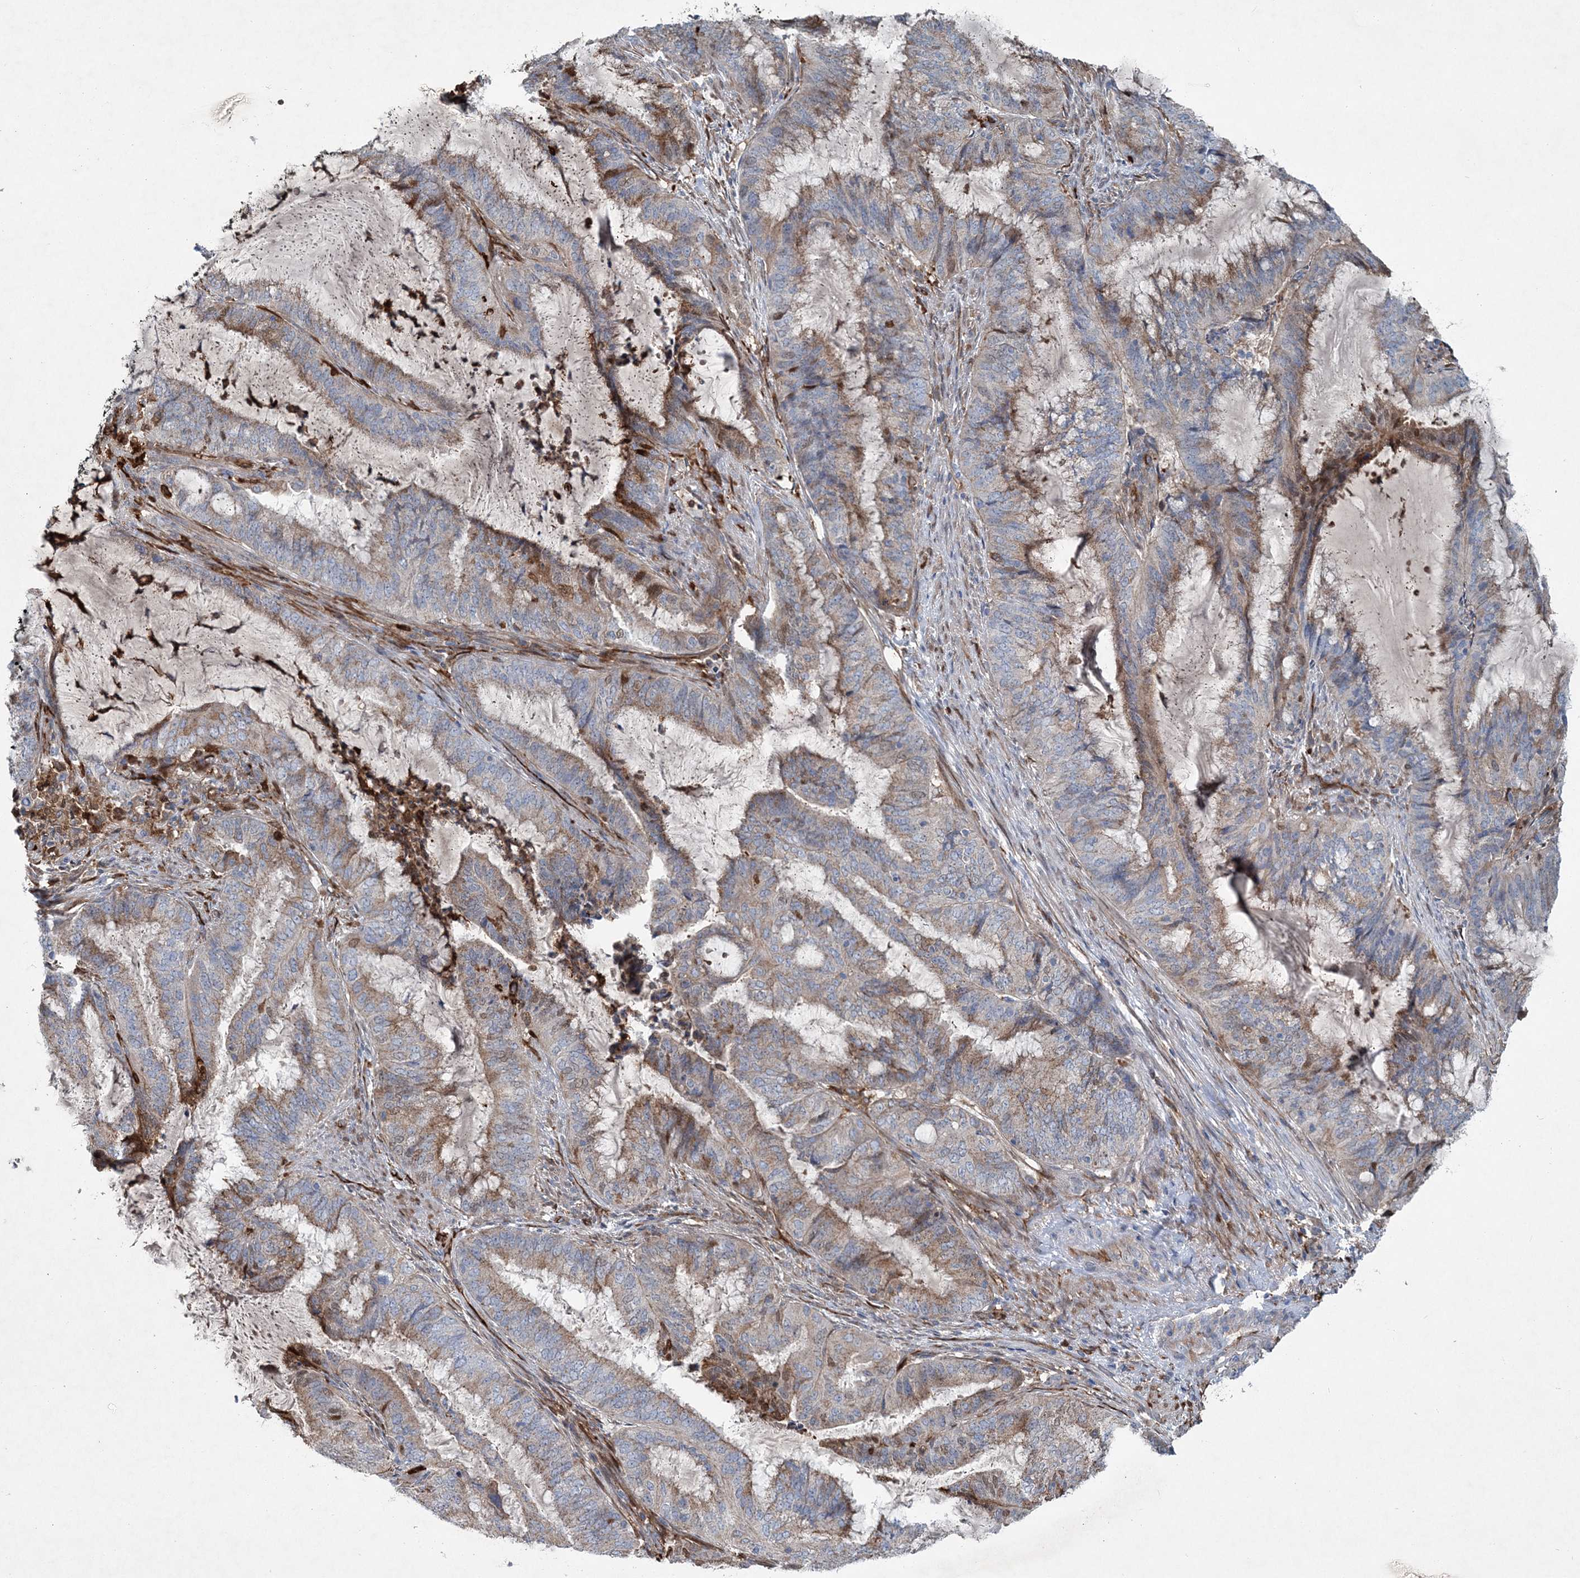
{"staining": {"intensity": "moderate", "quantity": "25%-75%", "location": "cytoplasmic/membranous"}, "tissue": "endometrial cancer", "cell_type": "Tumor cells", "image_type": "cancer", "snomed": [{"axis": "morphology", "description": "Adenocarcinoma, NOS"}, {"axis": "topography", "description": "Endometrium"}], "caption": "Immunohistochemical staining of human endometrial cancer (adenocarcinoma) demonstrates medium levels of moderate cytoplasmic/membranous protein staining in approximately 25%-75% of tumor cells.", "gene": "SPOPL", "patient": {"sex": "female", "age": 51}}